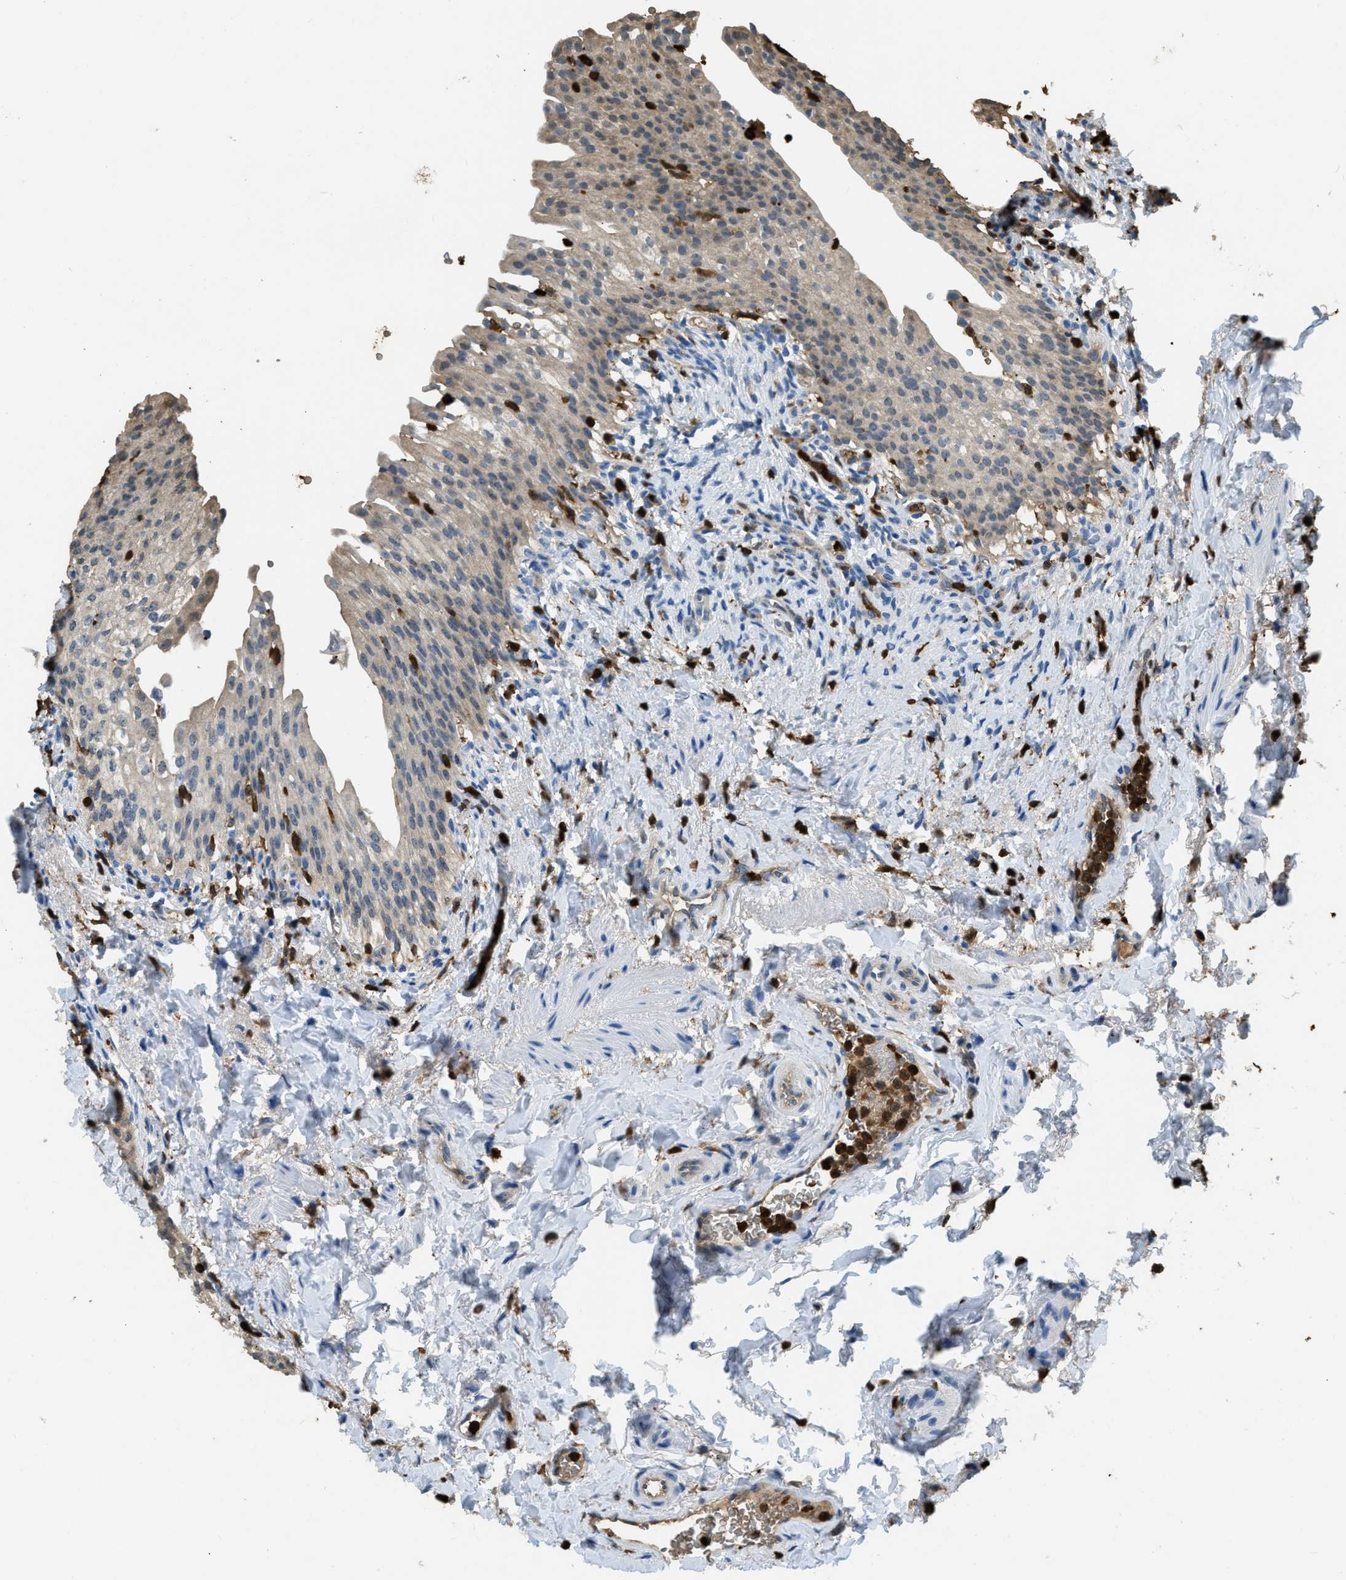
{"staining": {"intensity": "weak", "quantity": "25%-75%", "location": "cytoplasmic/membranous"}, "tissue": "urinary bladder", "cell_type": "Urothelial cells", "image_type": "normal", "snomed": [{"axis": "morphology", "description": "Normal tissue, NOS"}, {"axis": "topography", "description": "Urinary bladder"}], "caption": "Benign urinary bladder shows weak cytoplasmic/membranous expression in approximately 25%-75% of urothelial cells, visualized by immunohistochemistry.", "gene": "ARHGDIB", "patient": {"sex": "female", "age": 60}}